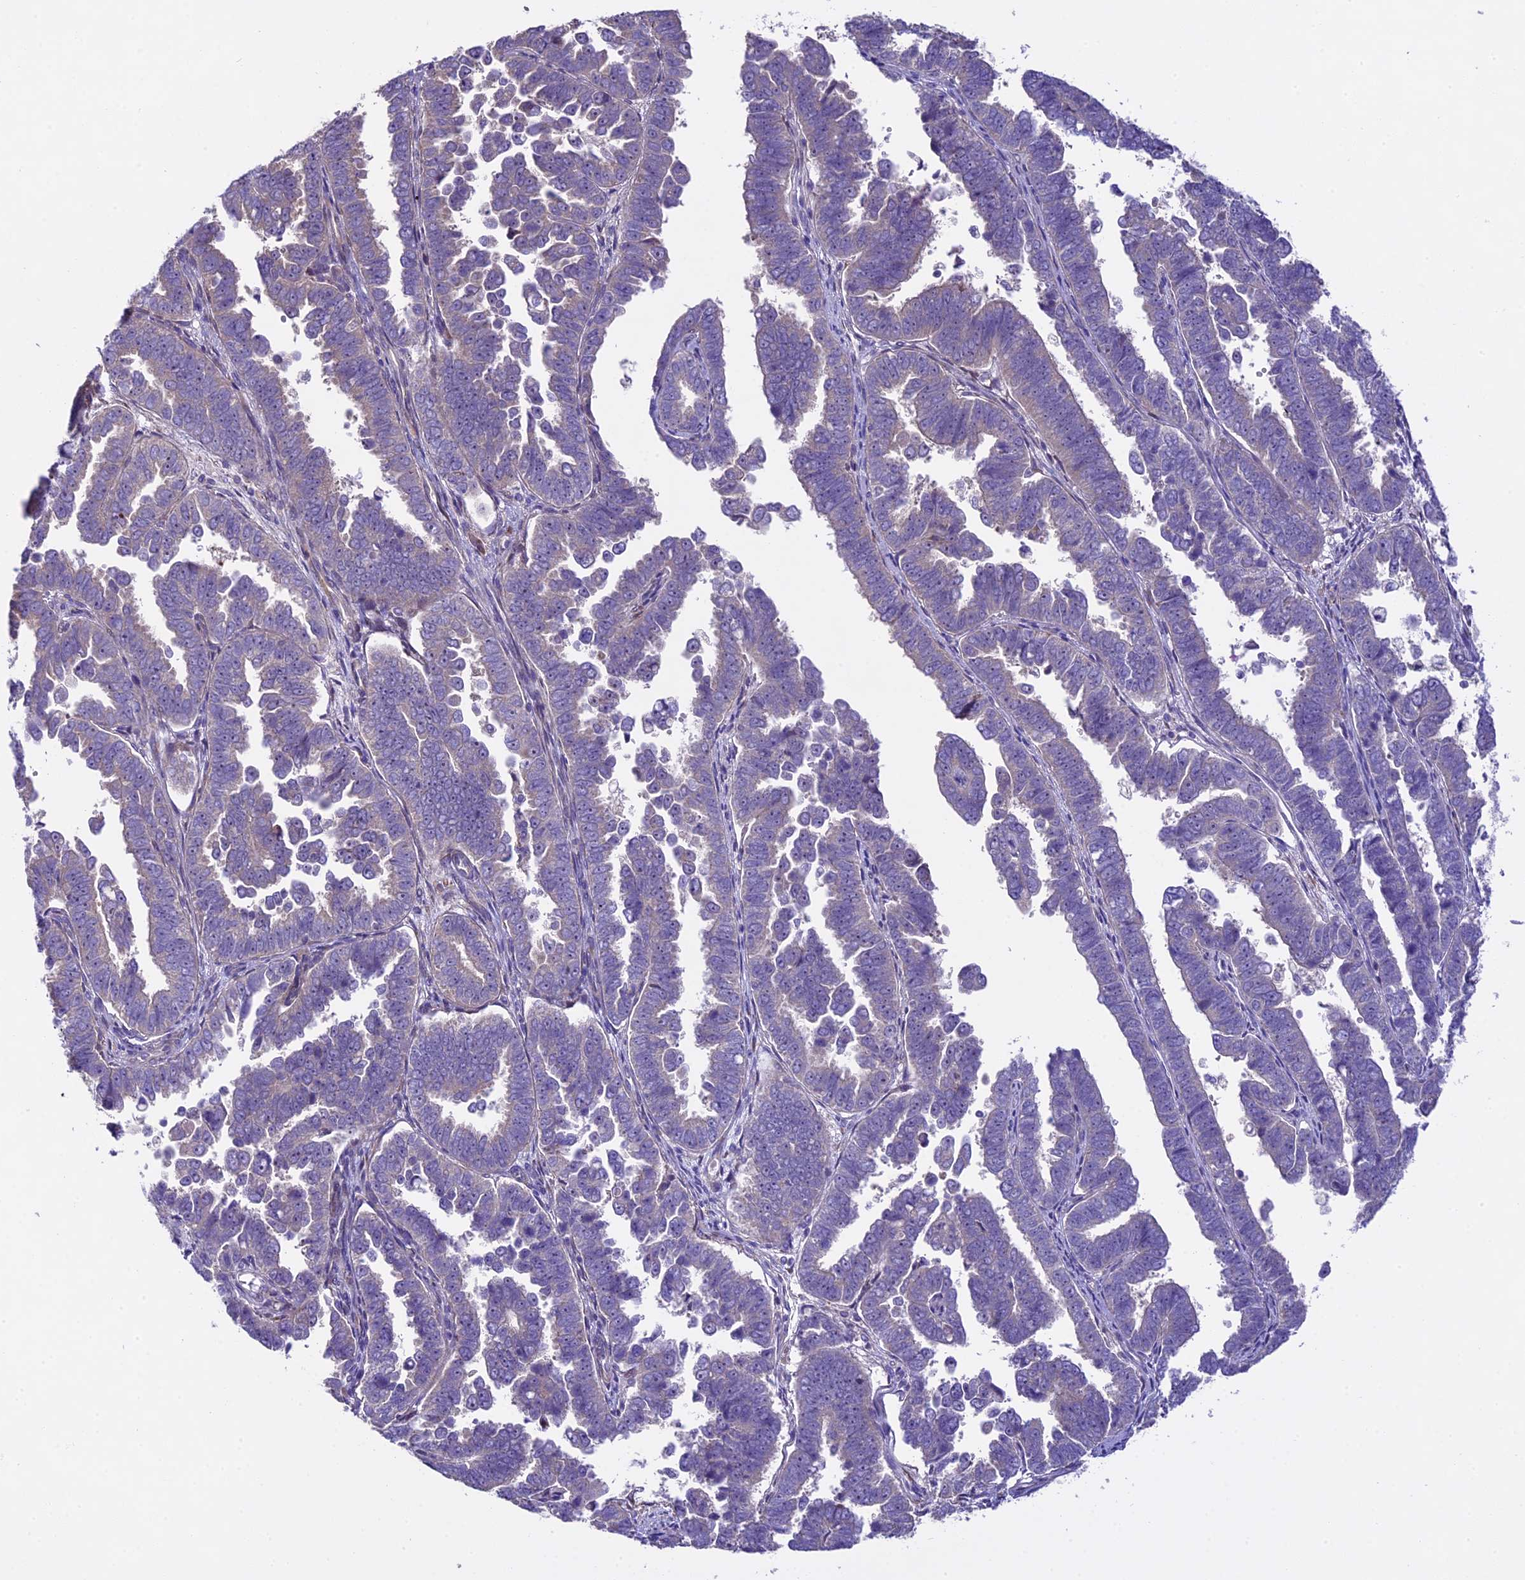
{"staining": {"intensity": "negative", "quantity": "none", "location": "none"}, "tissue": "endometrial cancer", "cell_type": "Tumor cells", "image_type": "cancer", "snomed": [{"axis": "morphology", "description": "Adenocarcinoma, NOS"}, {"axis": "topography", "description": "Endometrium"}], "caption": "Adenocarcinoma (endometrial) was stained to show a protein in brown. There is no significant expression in tumor cells.", "gene": "SPIRE1", "patient": {"sex": "female", "age": 75}}